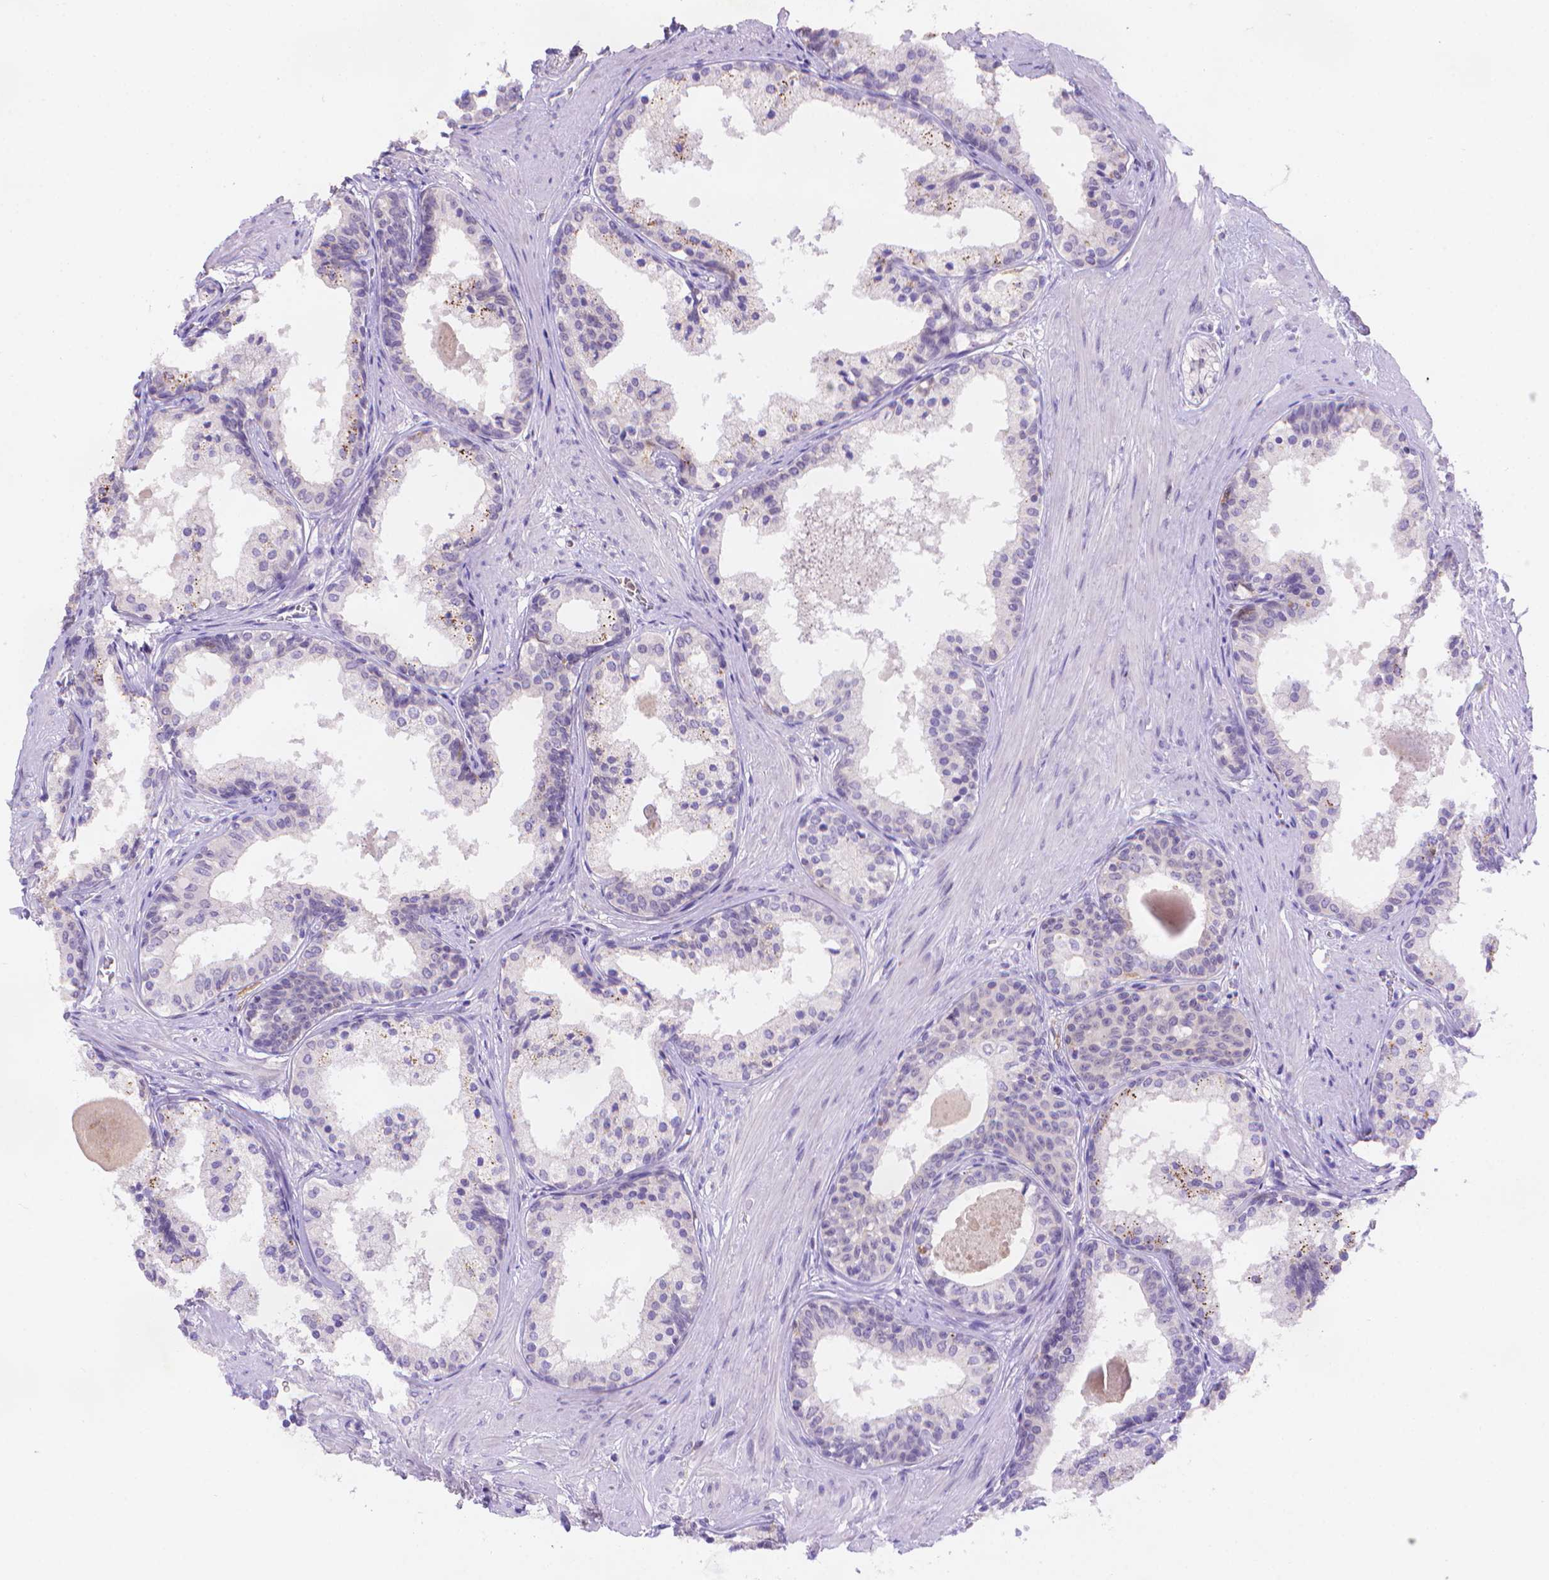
{"staining": {"intensity": "strong", "quantity": "25%-75%", "location": "cytoplasmic/membranous"}, "tissue": "prostate", "cell_type": "Glandular cells", "image_type": "normal", "snomed": [{"axis": "morphology", "description": "Normal tissue, NOS"}, {"axis": "topography", "description": "Prostate"}], "caption": "Brown immunohistochemical staining in benign prostate reveals strong cytoplasmic/membranous positivity in approximately 25%-75% of glandular cells.", "gene": "FGD2", "patient": {"sex": "male", "age": 61}}